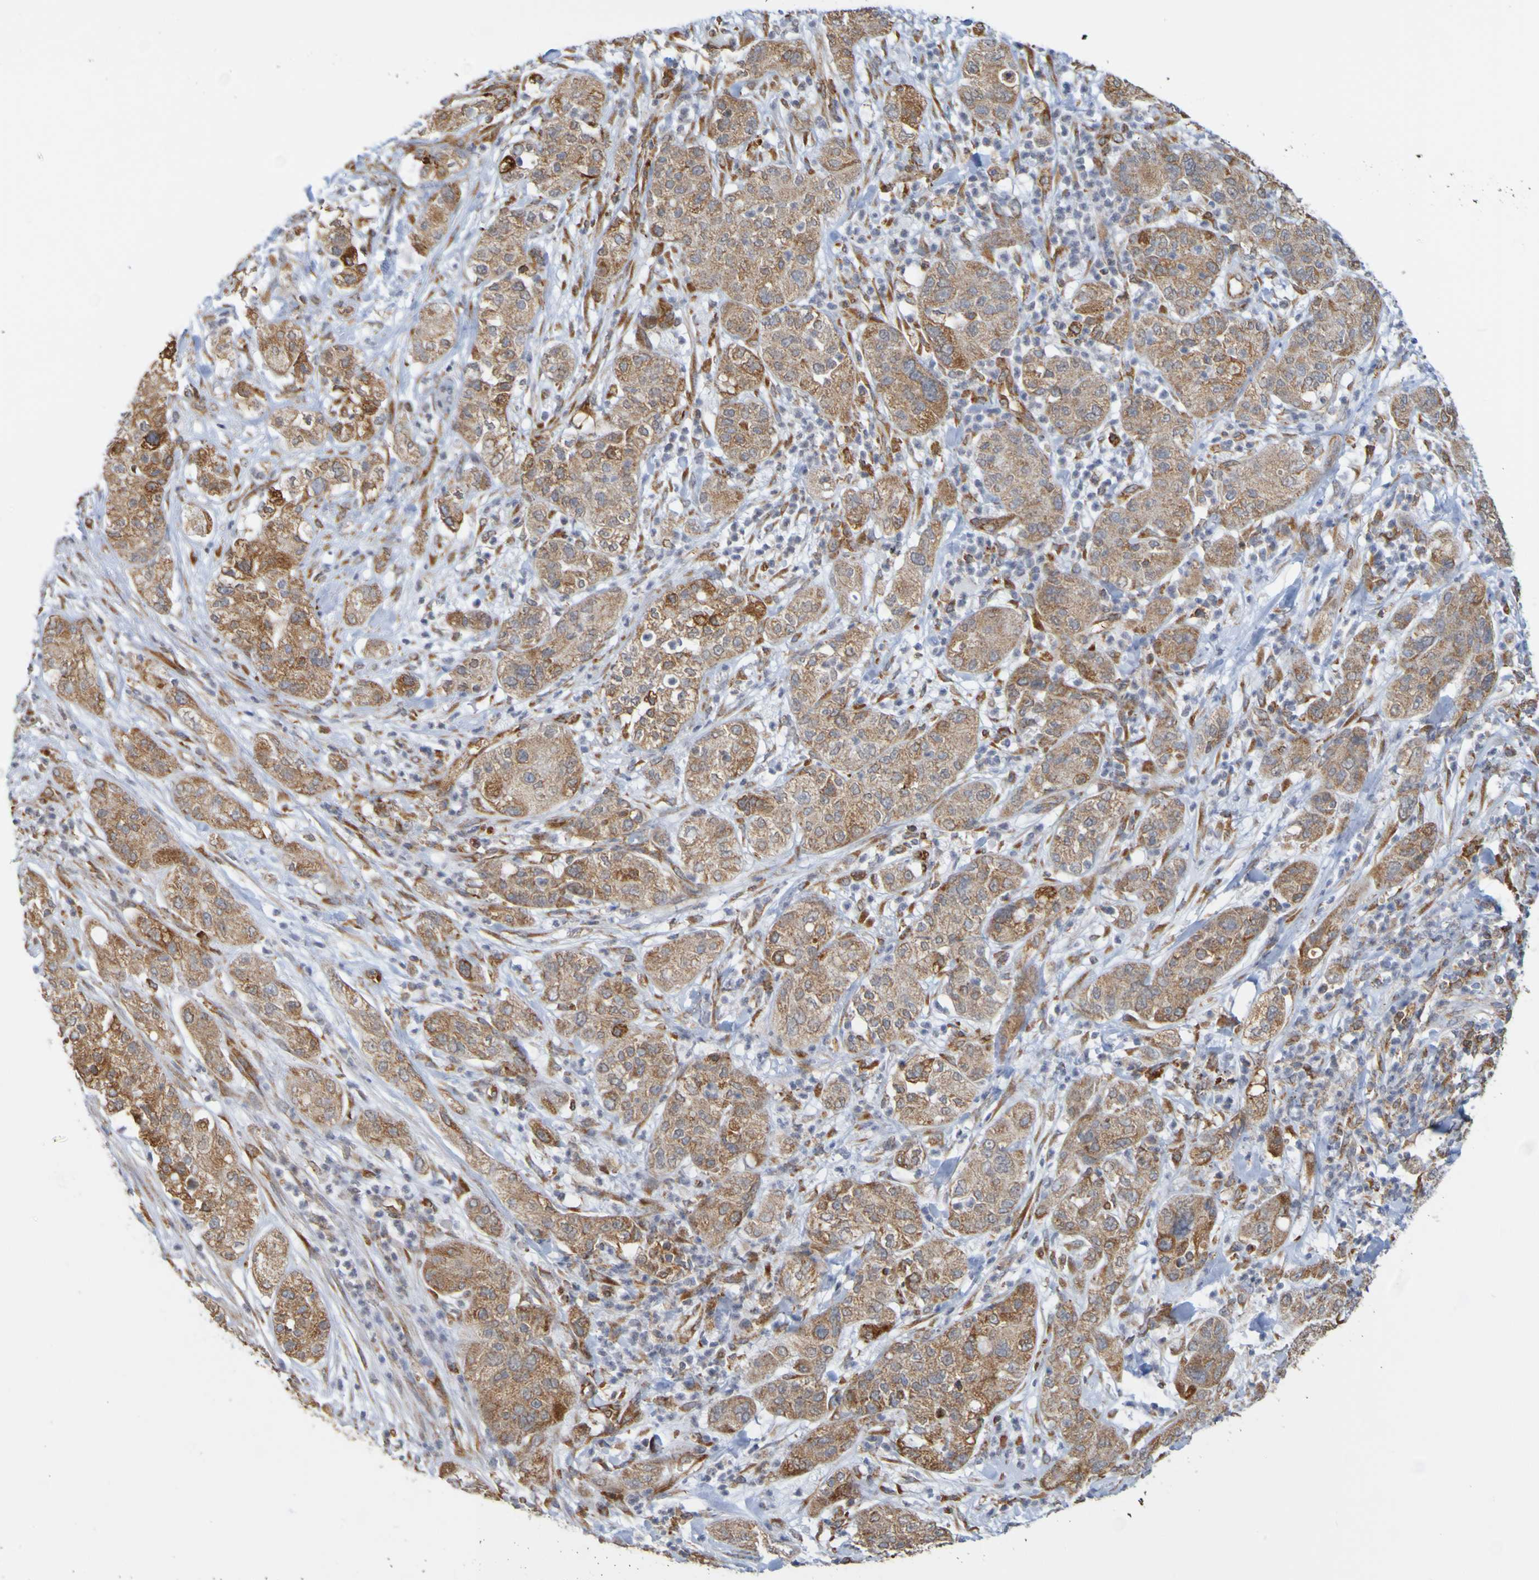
{"staining": {"intensity": "moderate", "quantity": ">75%", "location": "cytoplasmic/membranous"}, "tissue": "pancreatic cancer", "cell_type": "Tumor cells", "image_type": "cancer", "snomed": [{"axis": "morphology", "description": "Adenocarcinoma, NOS"}, {"axis": "topography", "description": "Pancreas"}], "caption": "The image reveals immunohistochemical staining of pancreatic adenocarcinoma. There is moderate cytoplasmic/membranous expression is seen in approximately >75% of tumor cells. The staining is performed using DAB (3,3'-diaminobenzidine) brown chromogen to label protein expression. The nuclei are counter-stained blue using hematoxylin.", "gene": "PDIA3", "patient": {"sex": "female", "age": 78}}